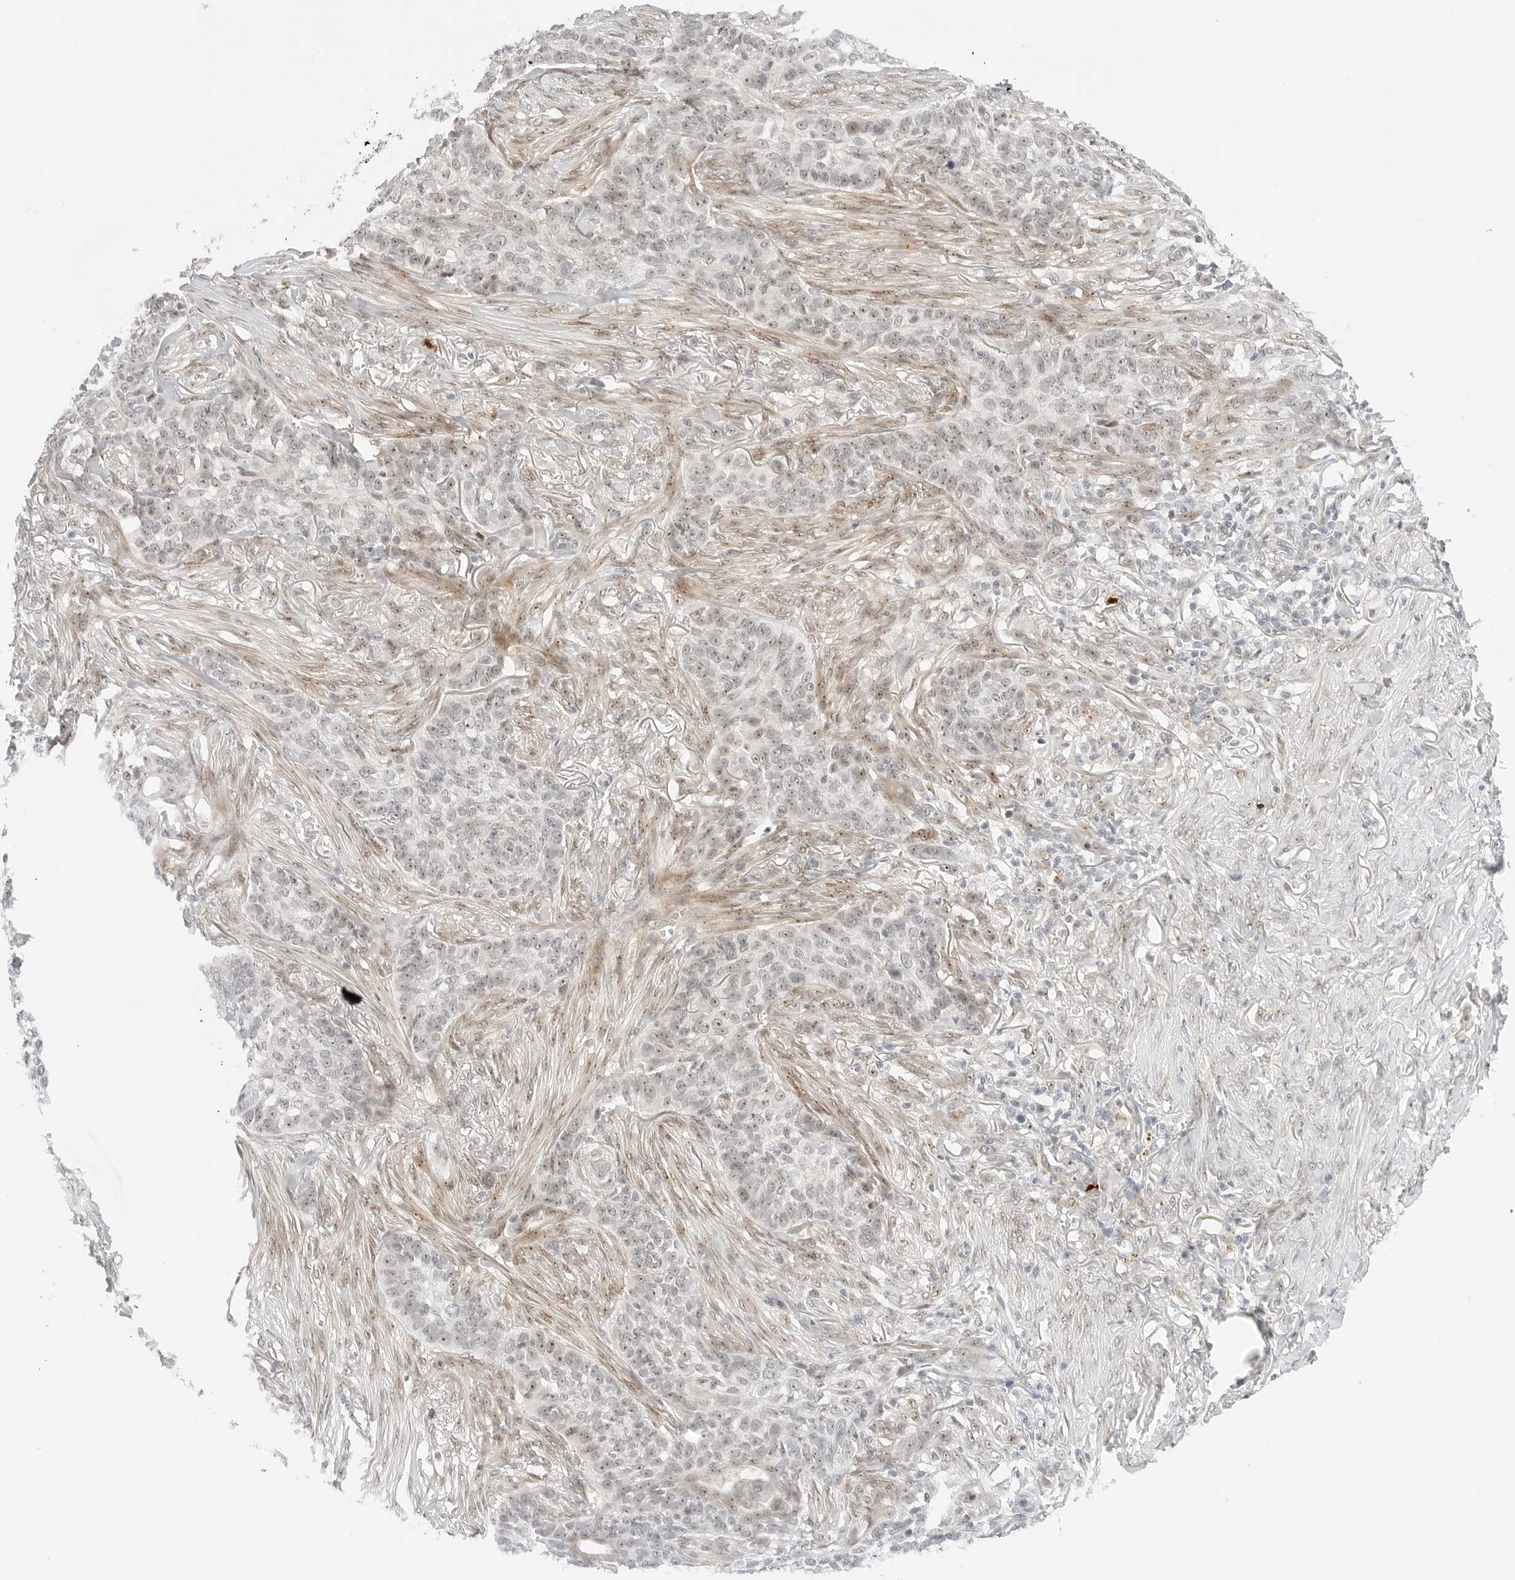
{"staining": {"intensity": "weak", "quantity": "25%-75%", "location": "nuclear"}, "tissue": "skin cancer", "cell_type": "Tumor cells", "image_type": "cancer", "snomed": [{"axis": "morphology", "description": "Basal cell carcinoma"}, {"axis": "topography", "description": "Skin"}], "caption": "Protein staining of basal cell carcinoma (skin) tissue reveals weak nuclear positivity in about 25%-75% of tumor cells. Nuclei are stained in blue.", "gene": "HIPK3", "patient": {"sex": "male", "age": 85}}